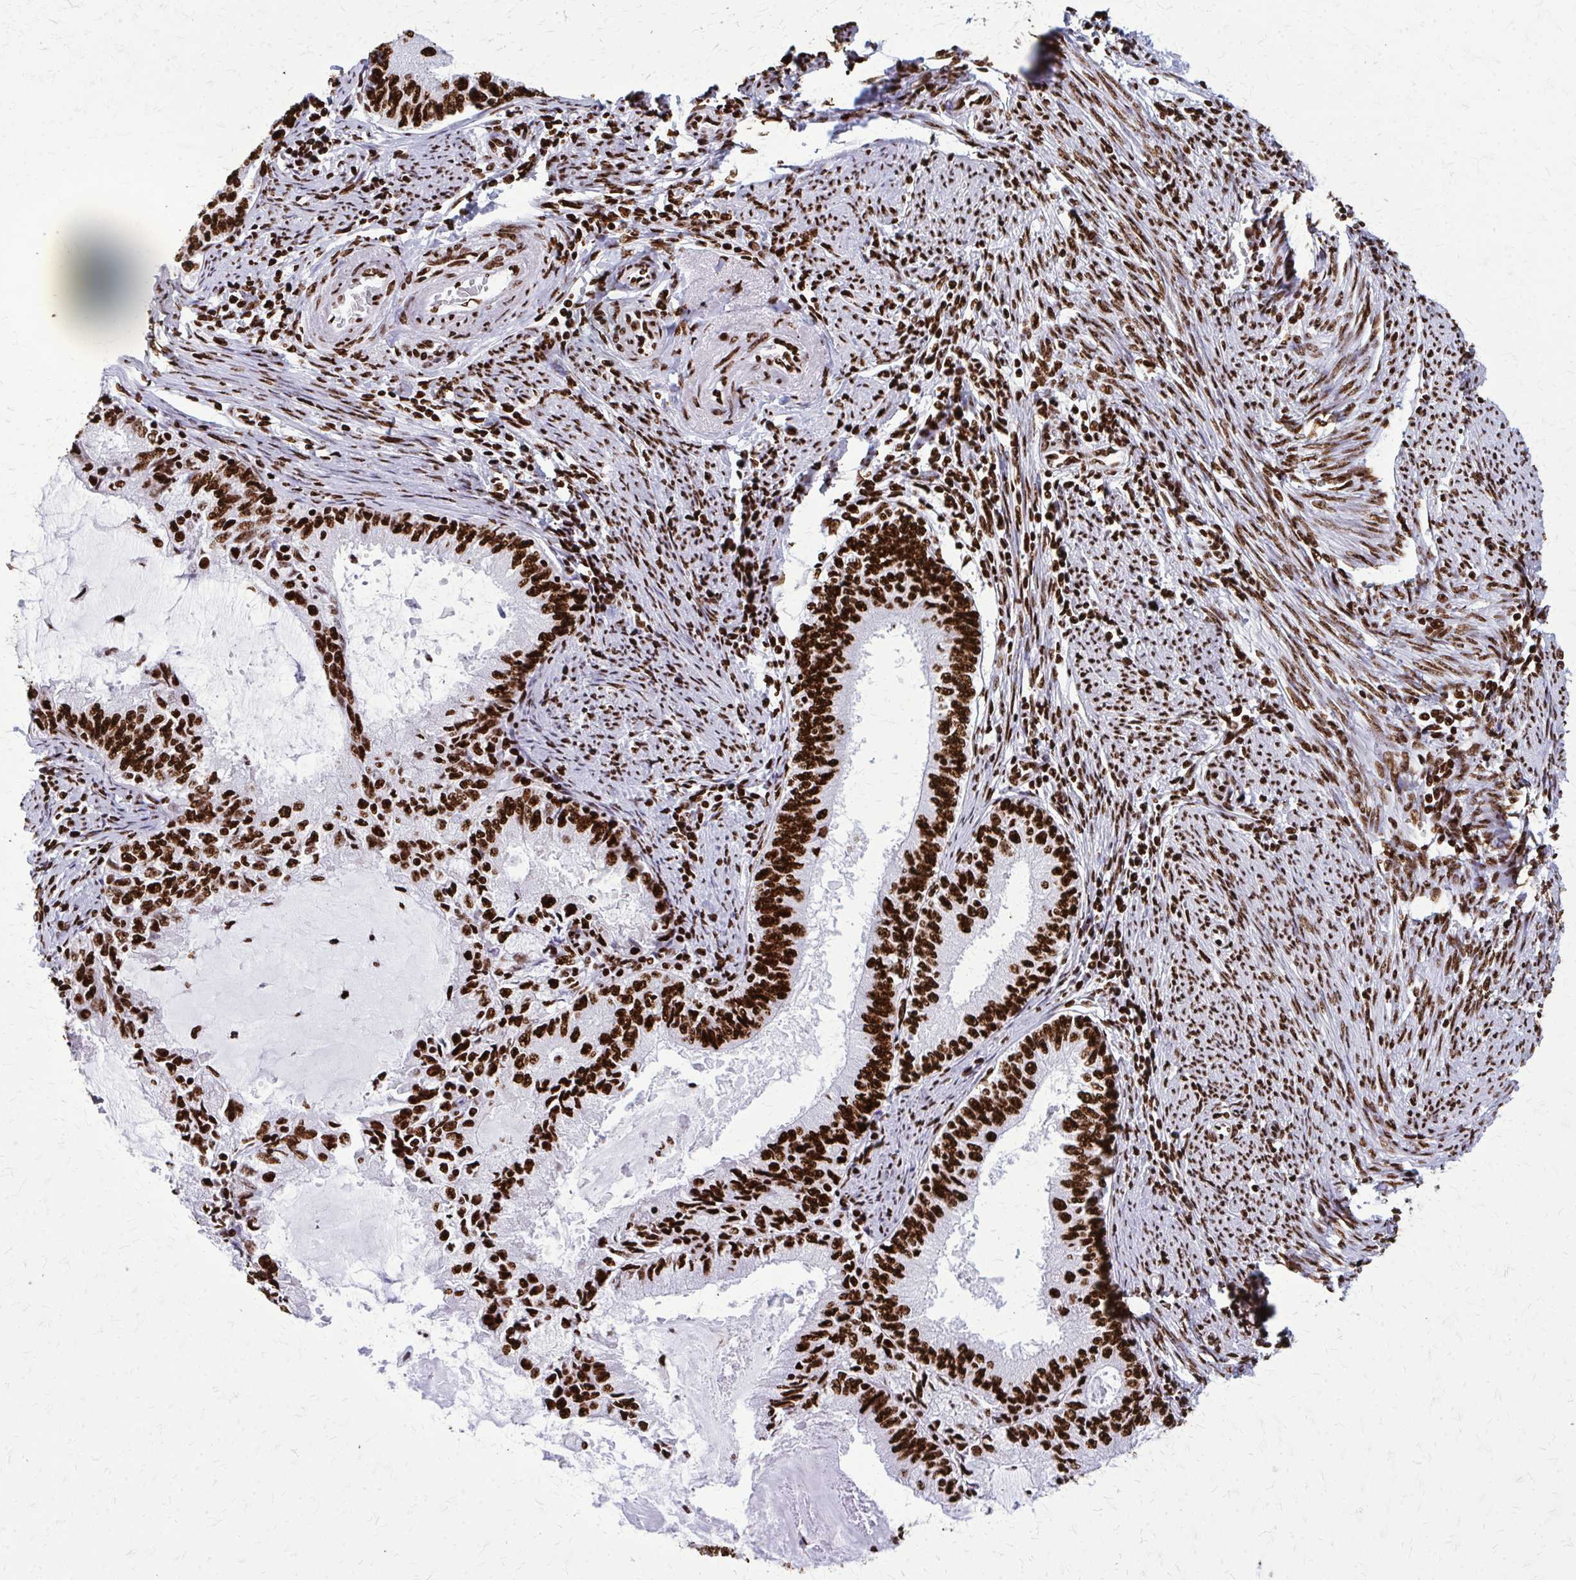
{"staining": {"intensity": "strong", "quantity": ">75%", "location": "nuclear"}, "tissue": "endometrial cancer", "cell_type": "Tumor cells", "image_type": "cancer", "snomed": [{"axis": "morphology", "description": "Adenocarcinoma, NOS"}, {"axis": "topography", "description": "Endometrium"}], "caption": "Protein expression analysis of human endometrial cancer (adenocarcinoma) reveals strong nuclear positivity in approximately >75% of tumor cells.", "gene": "SFPQ", "patient": {"sex": "female", "age": 57}}